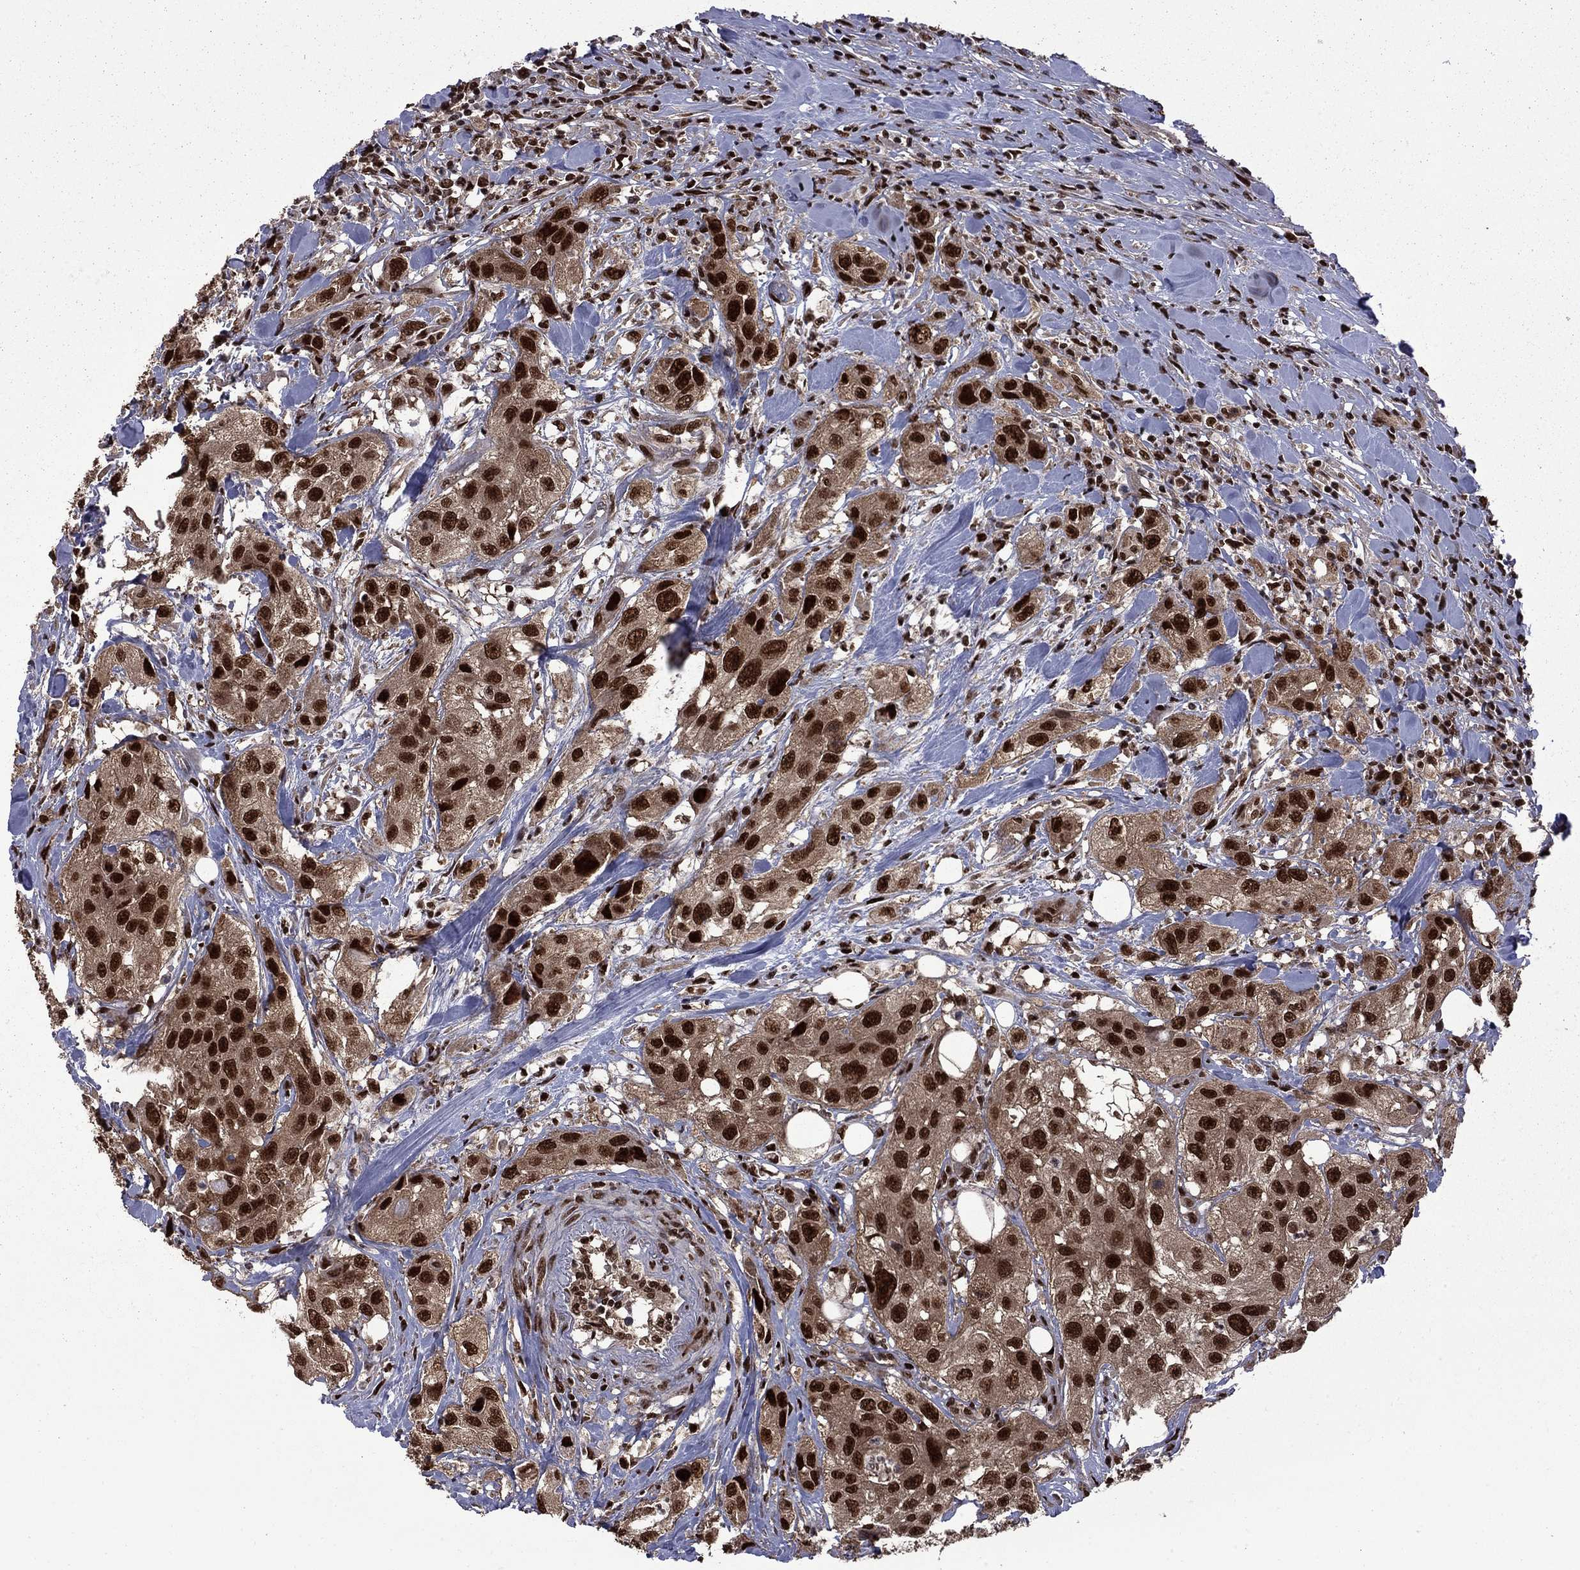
{"staining": {"intensity": "strong", "quantity": ">75%", "location": "nuclear"}, "tissue": "urothelial cancer", "cell_type": "Tumor cells", "image_type": "cancer", "snomed": [{"axis": "morphology", "description": "Urothelial carcinoma, High grade"}, {"axis": "topography", "description": "Urinary bladder"}], "caption": "Immunohistochemical staining of high-grade urothelial carcinoma displays strong nuclear protein positivity in approximately >75% of tumor cells. (IHC, brightfield microscopy, high magnification).", "gene": "MED25", "patient": {"sex": "male", "age": 79}}